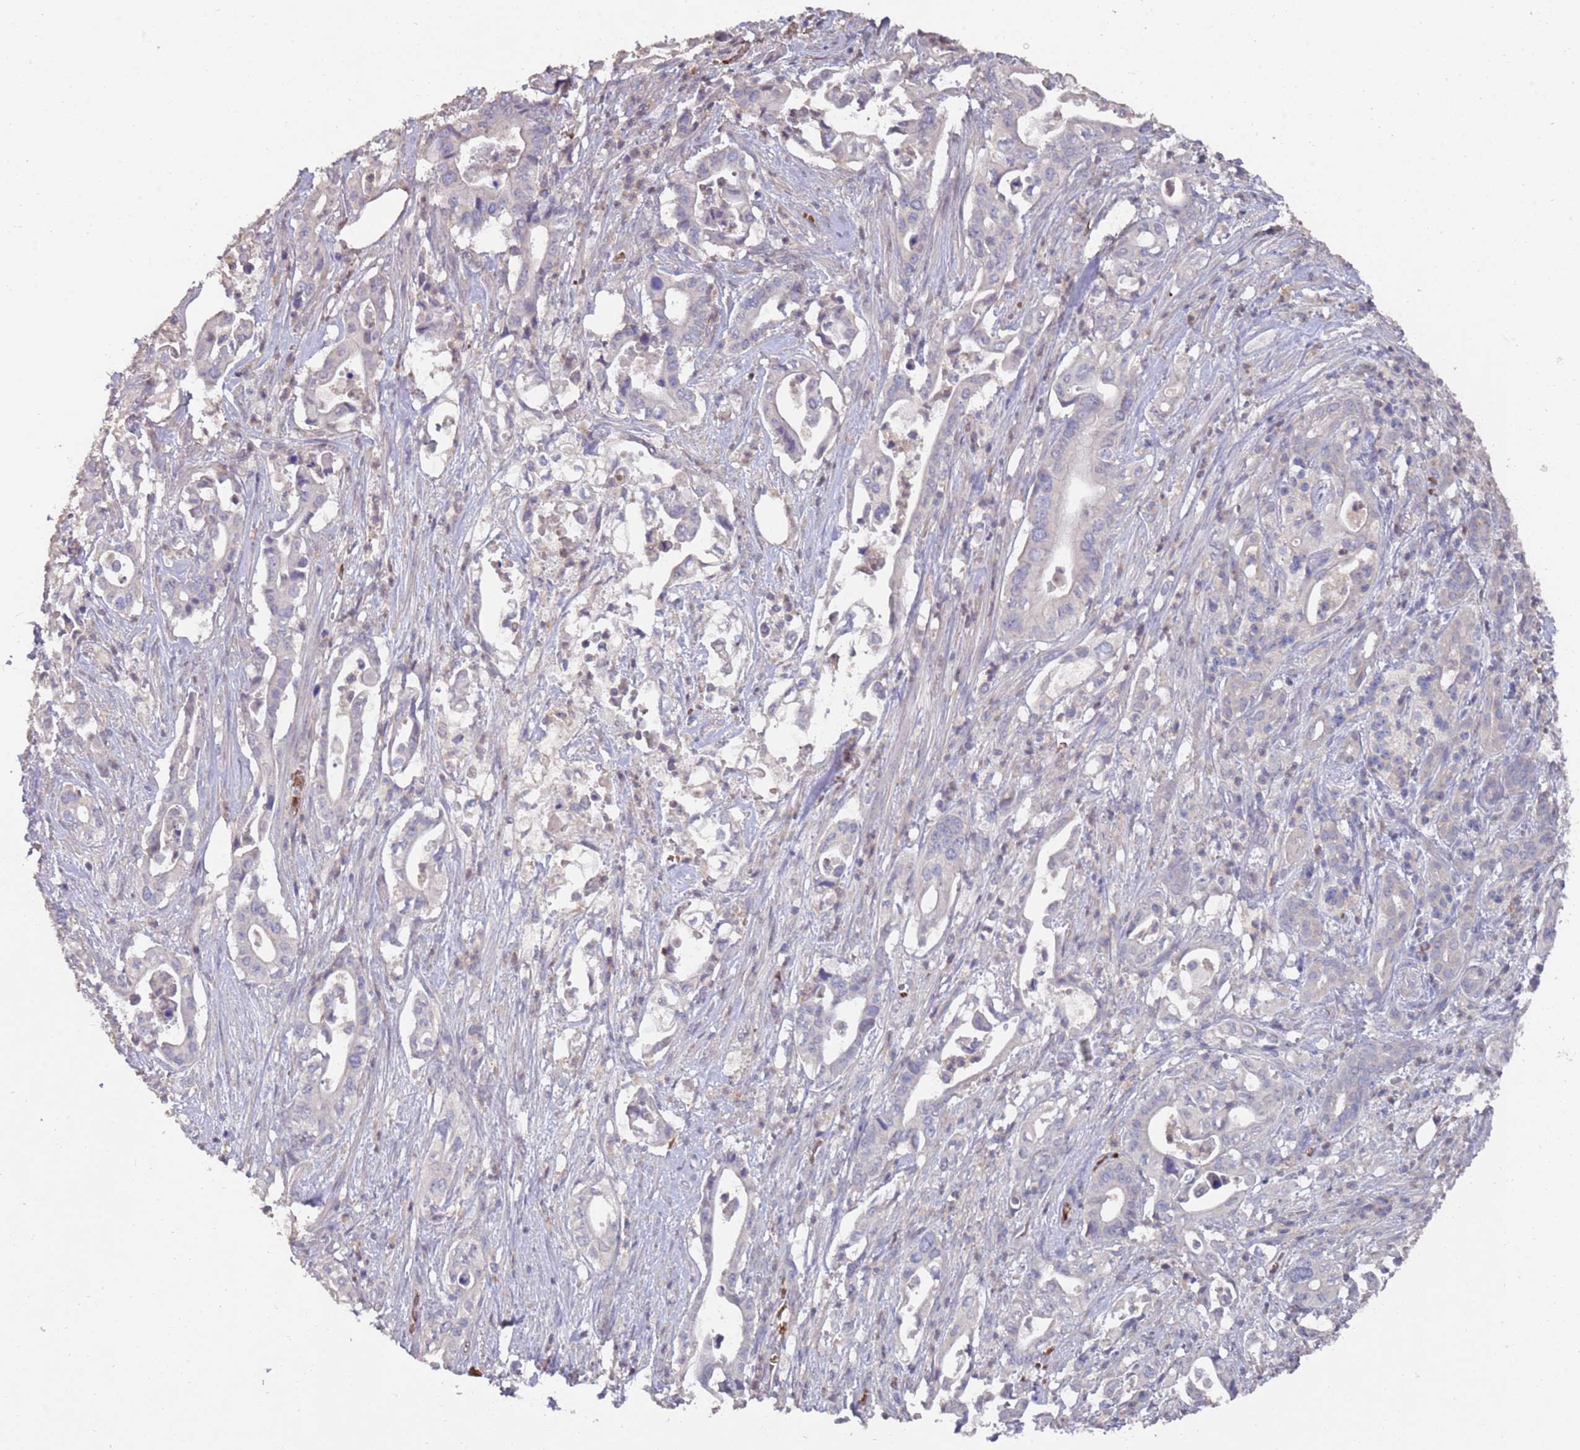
{"staining": {"intensity": "negative", "quantity": "none", "location": "none"}, "tissue": "pancreatic cancer", "cell_type": "Tumor cells", "image_type": "cancer", "snomed": [{"axis": "morphology", "description": "Adenocarcinoma, NOS"}, {"axis": "topography", "description": "Pancreas"}], "caption": "DAB (3,3'-diaminobenzidine) immunohistochemical staining of adenocarcinoma (pancreatic) shows no significant positivity in tumor cells.", "gene": "LACC1", "patient": {"sex": "female", "age": 77}}